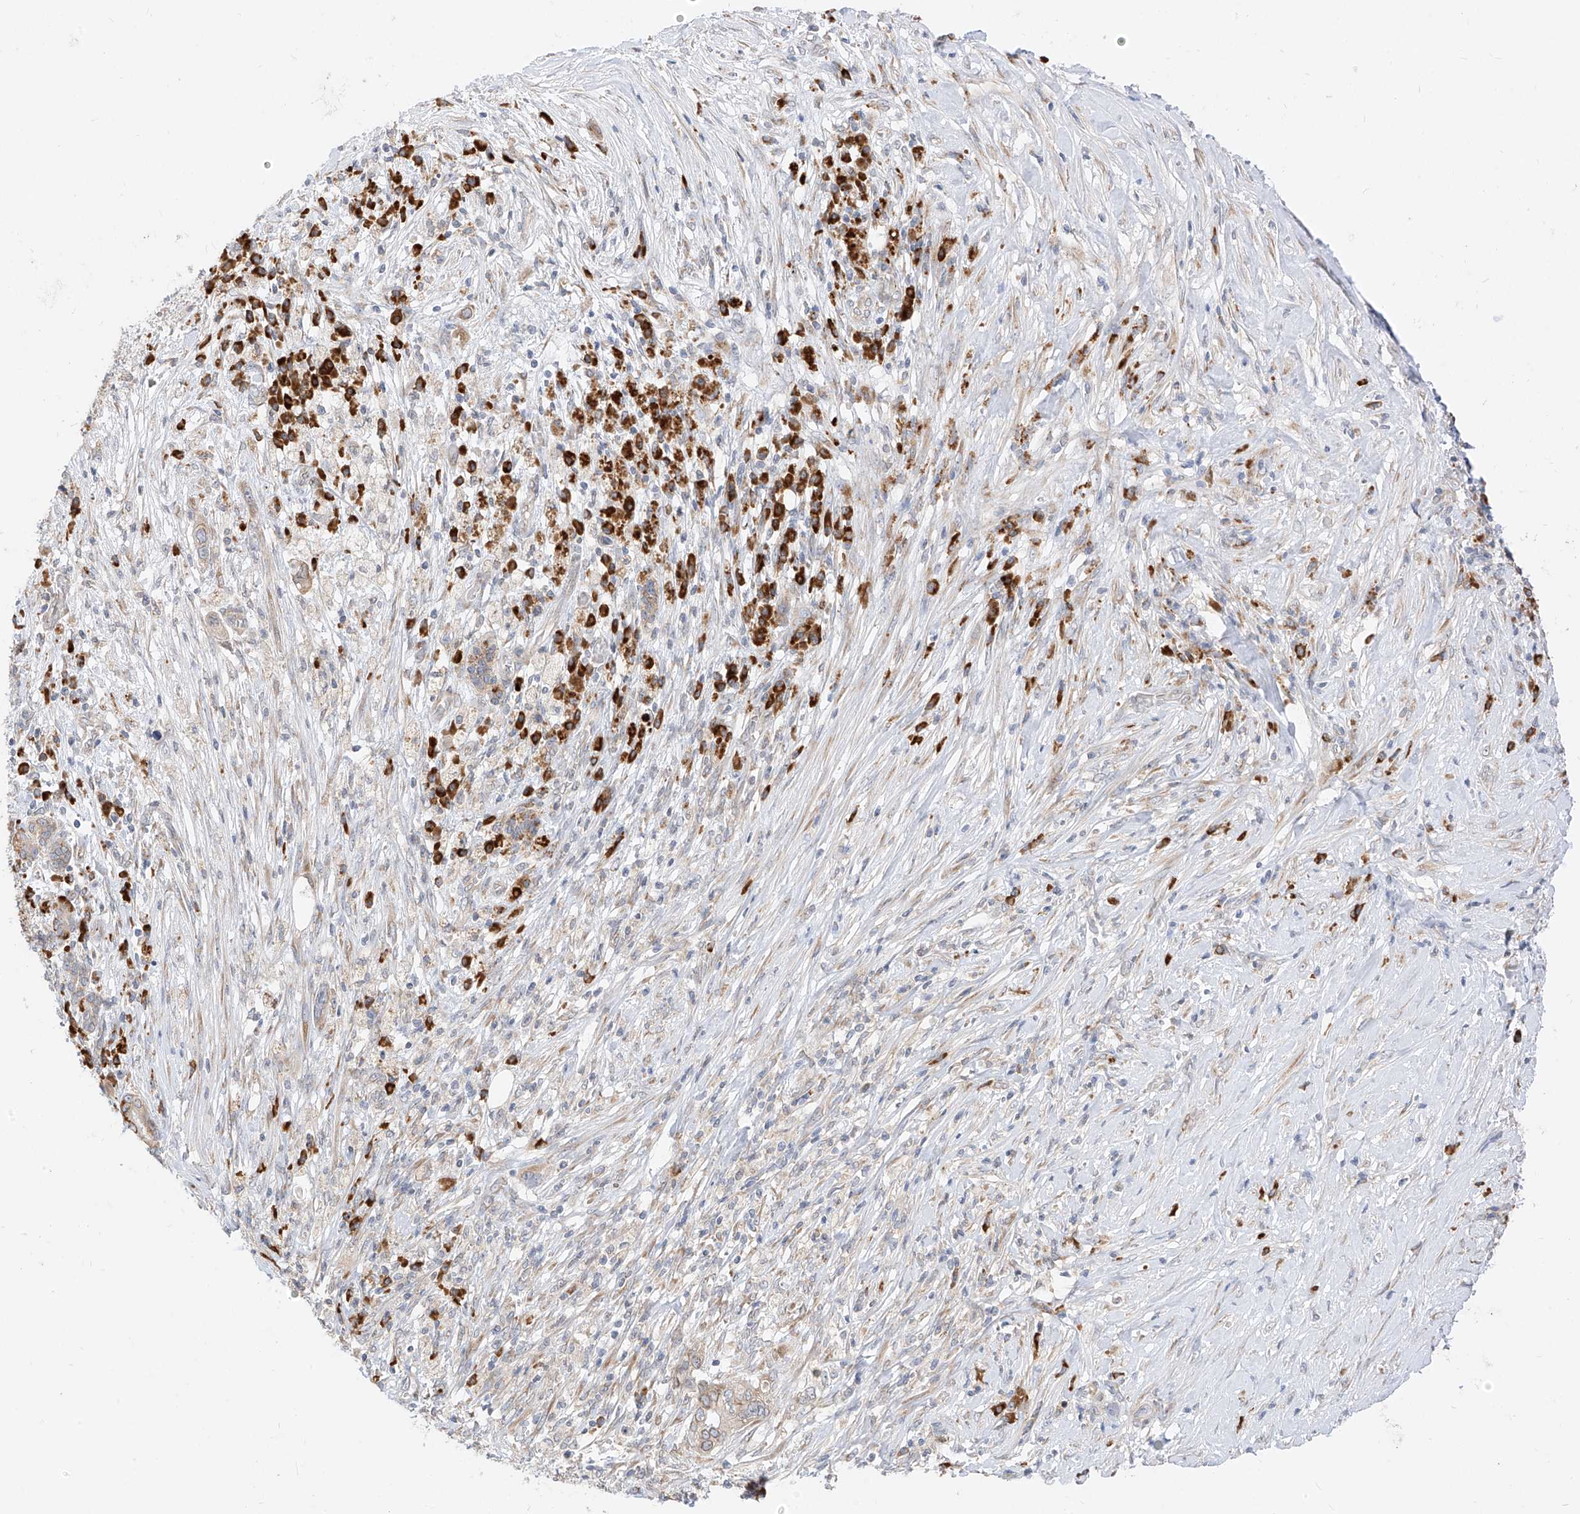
{"staining": {"intensity": "moderate", "quantity": "25%-75%", "location": "cytoplasmic/membranous"}, "tissue": "pancreatic cancer", "cell_type": "Tumor cells", "image_type": "cancer", "snomed": [{"axis": "morphology", "description": "Adenocarcinoma, NOS"}, {"axis": "topography", "description": "Pancreas"}], "caption": "The photomicrograph displays a brown stain indicating the presence of a protein in the cytoplasmic/membranous of tumor cells in pancreatic adenocarcinoma. The staining is performed using DAB brown chromogen to label protein expression. The nuclei are counter-stained blue using hematoxylin.", "gene": "STT3A", "patient": {"sex": "female", "age": 73}}